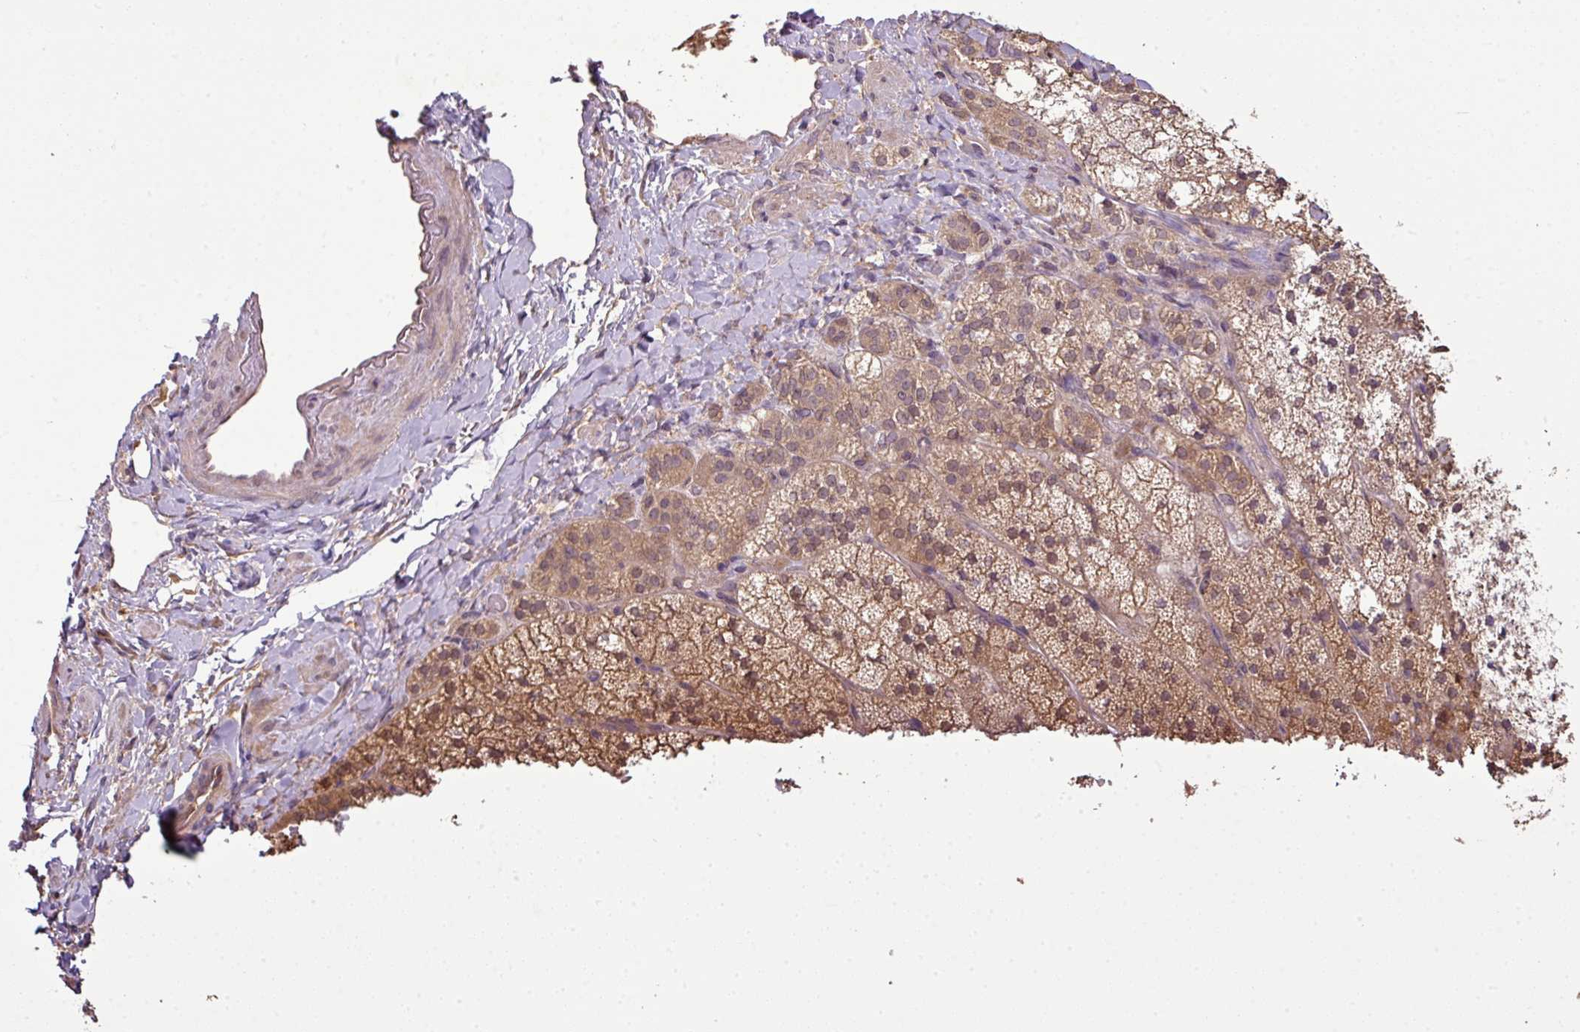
{"staining": {"intensity": "moderate", "quantity": ">75%", "location": "cytoplasmic/membranous"}, "tissue": "adrenal gland", "cell_type": "Glandular cells", "image_type": "normal", "snomed": [{"axis": "morphology", "description": "Normal tissue, NOS"}, {"axis": "topography", "description": "Adrenal gland"}], "caption": "Moderate cytoplasmic/membranous staining is seen in approximately >75% of glandular cells in benign adrenal gland. The protein is shown in brown color, while the nuclei are stained blue.", "gene": "DNAAF4", "patient": {"sex": "male", "age": 53}}